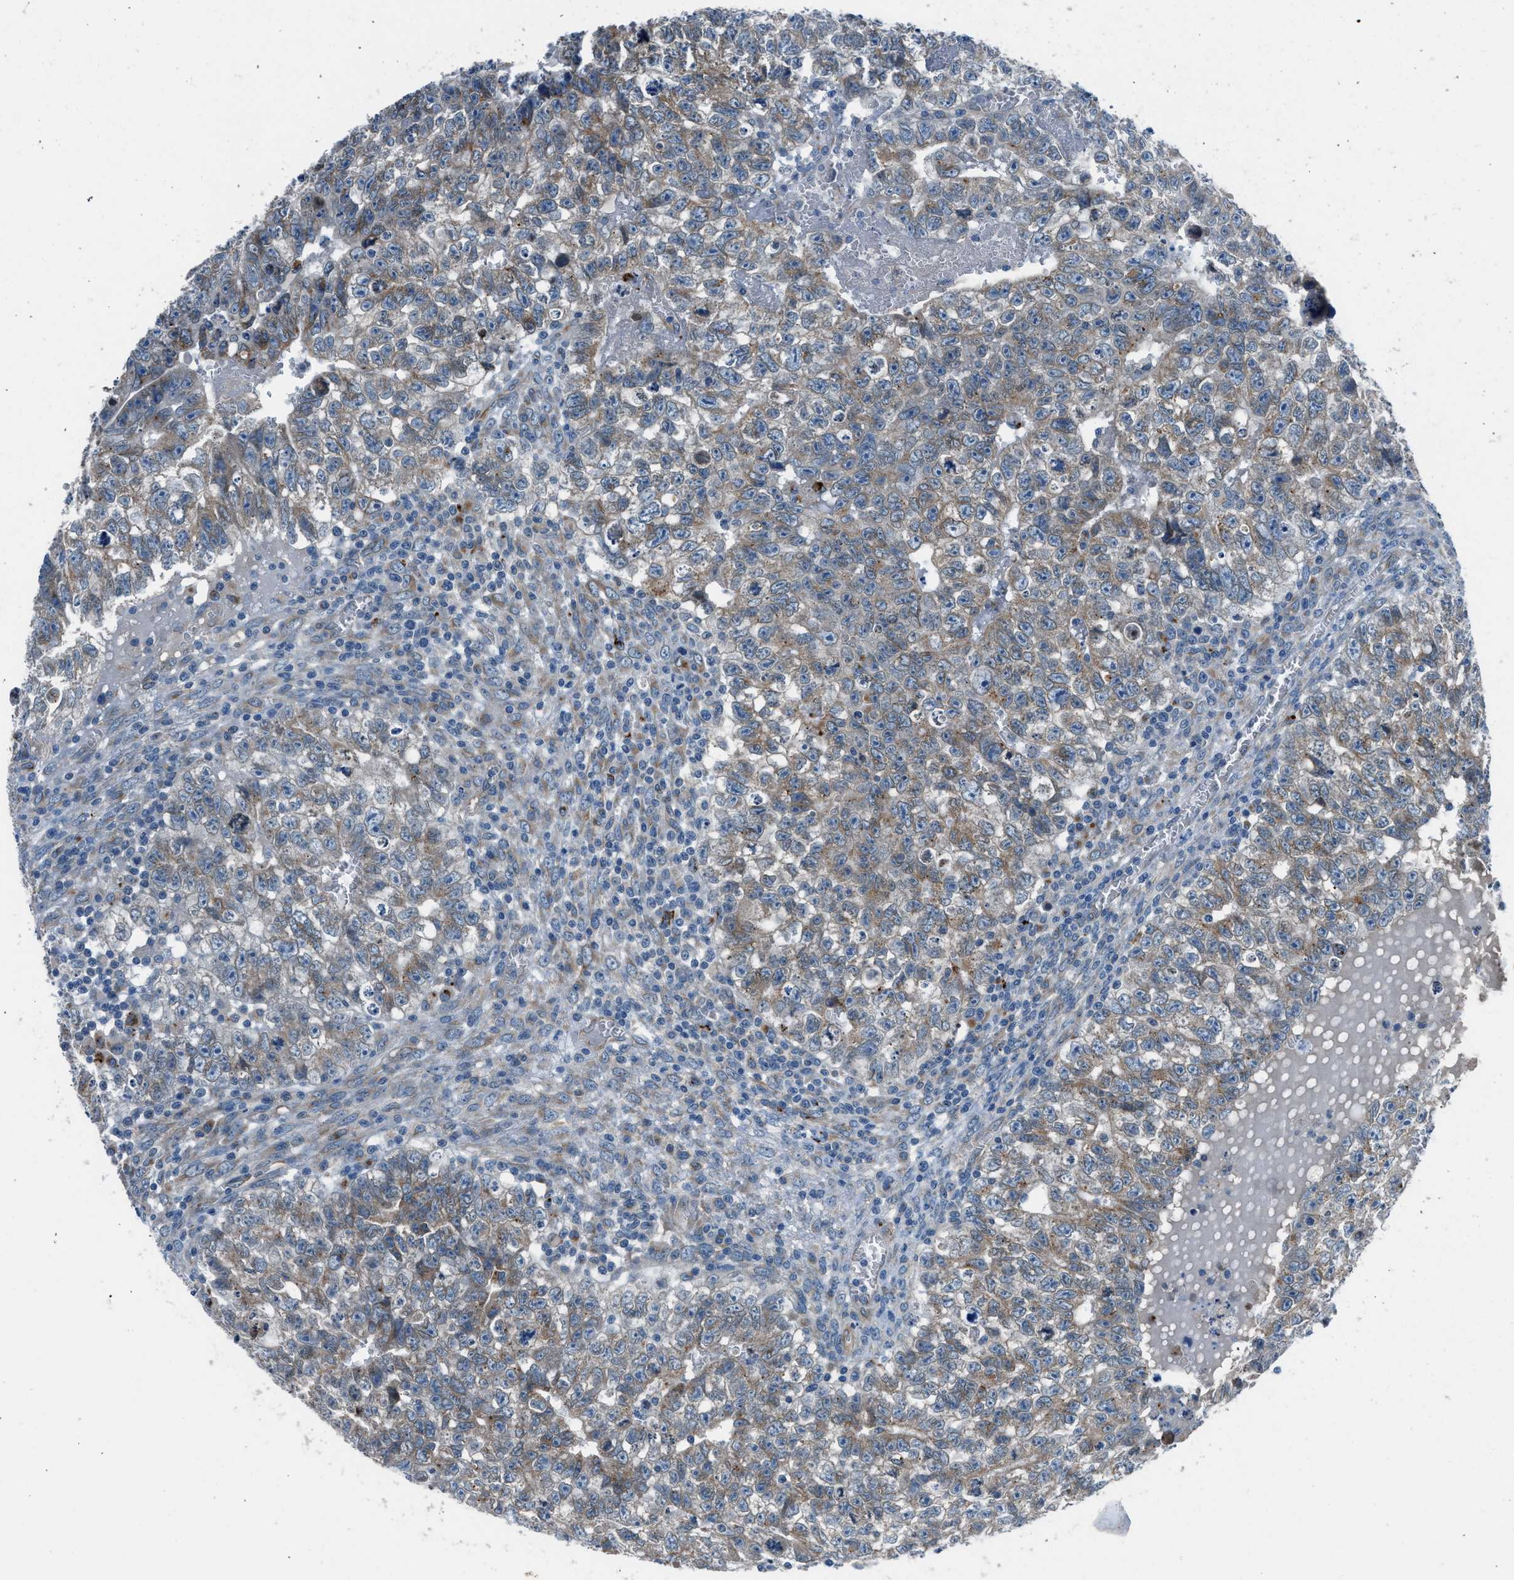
{"staining": {"intensity": "weak", "quantity": "25%-75%", "location": "cytoplasmic/membranous"}, "tissue": "testis cancer", "cell_type": "Tumor cells", "image_type": "cancer", "snomed": [{"axis": "morphology", "description": "Seminoma, NOS"}, {"axis": "morphology", "description": "Carcinoma, Embryonal, NOS"}, {"axis": "topography", "description": "Testis"}], "caption": "Human testis cancer stained with a brown dye exhibits weak cytoplasmic/membranous positive expression in approximately 25%-75% of tumor cells.", "gene": "LMBR1", "patient": {"sex": "male", "age": 38}}